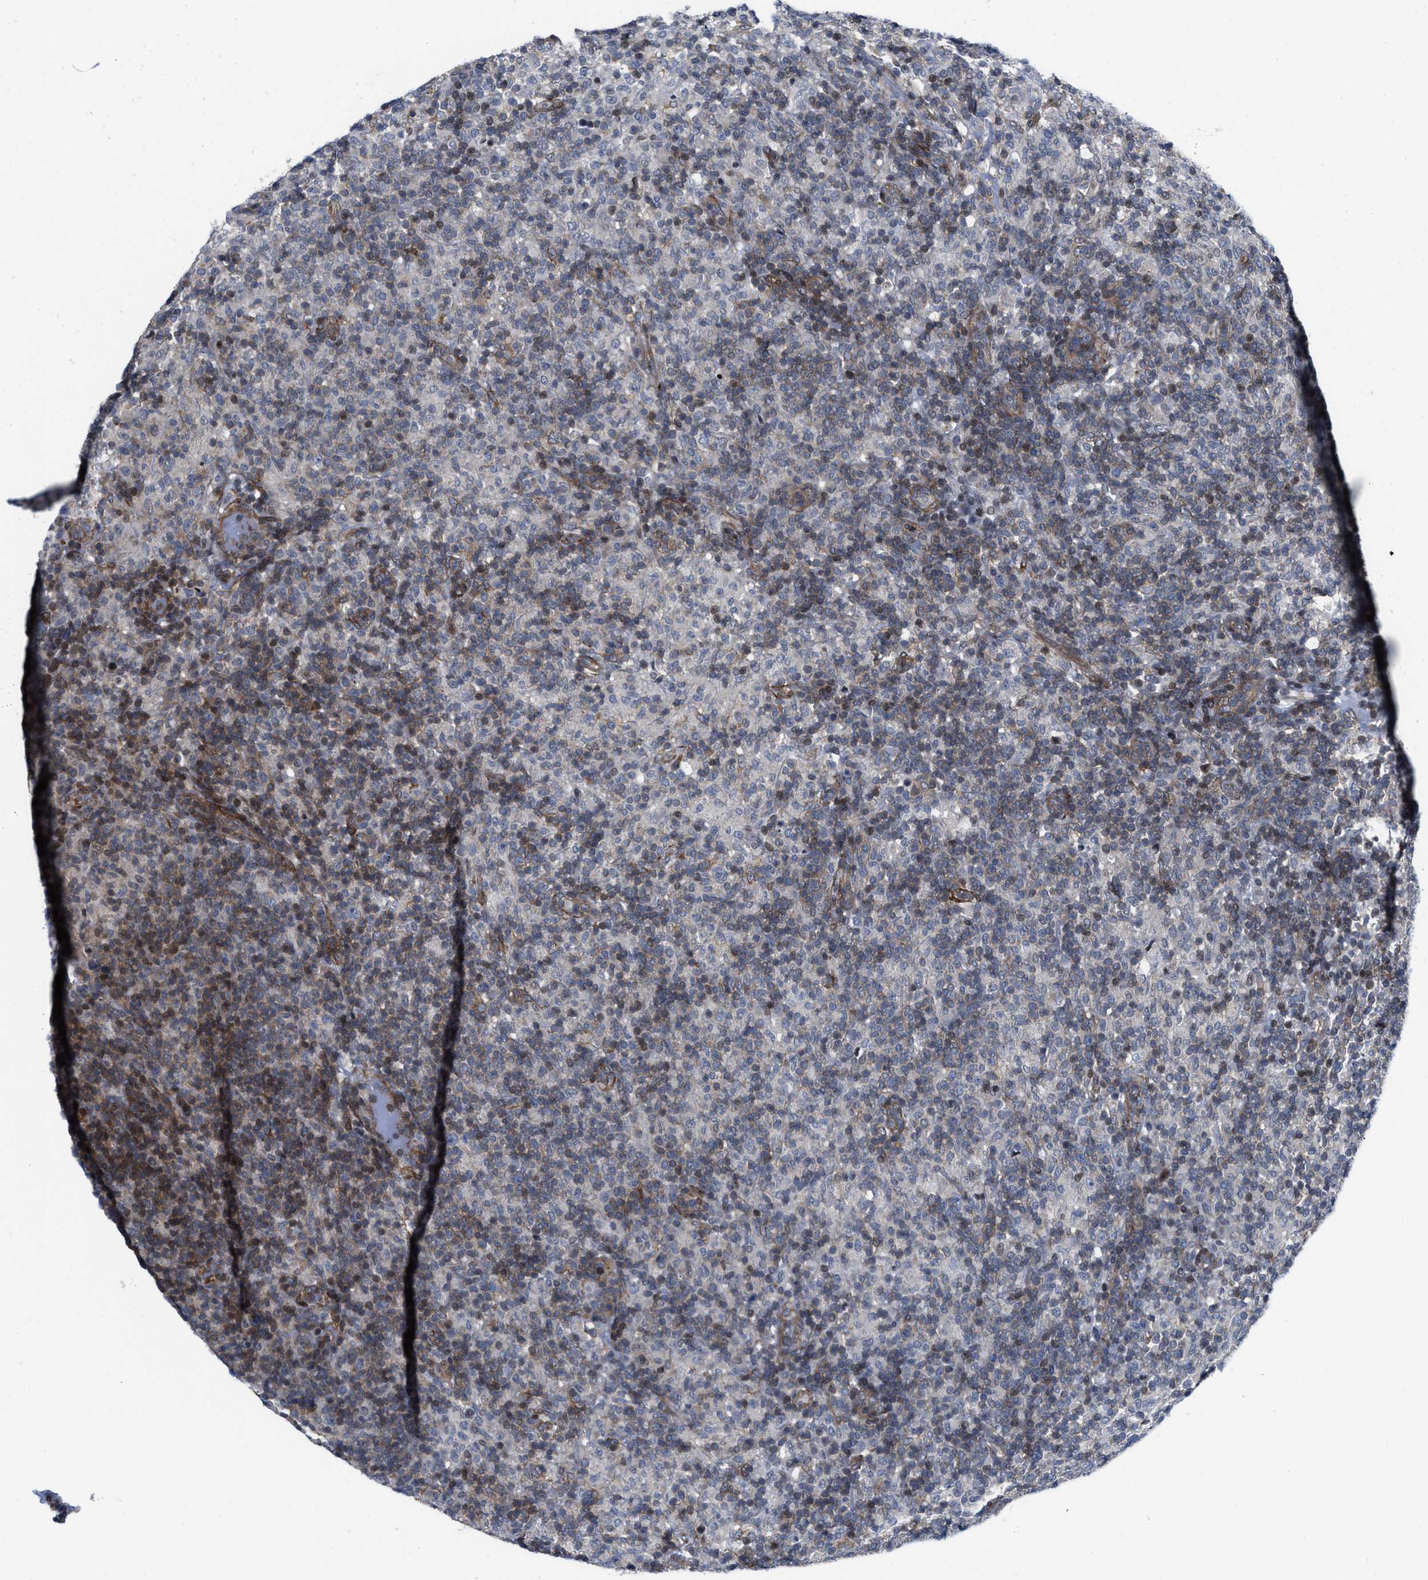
{"staining": {"intensity": "negative", "quantity": "none", "location": "none"}, "tissue": "lymphoma", "cell_type": "Tumor cells", "image_type": "cancer", "snomed": [{"axis": "morphology", "description": "Hodgkin's disease, NOS"}, {"axis": "topography", "description": "Lymph node"}], "caption": "Lymphoma was stained to show a protein in brown. There is no significant expression in tumor cells. Nuclei are stained in blue.", "gene": "TGFB1I1", "patient": {"sex": "male", "age": 70}}